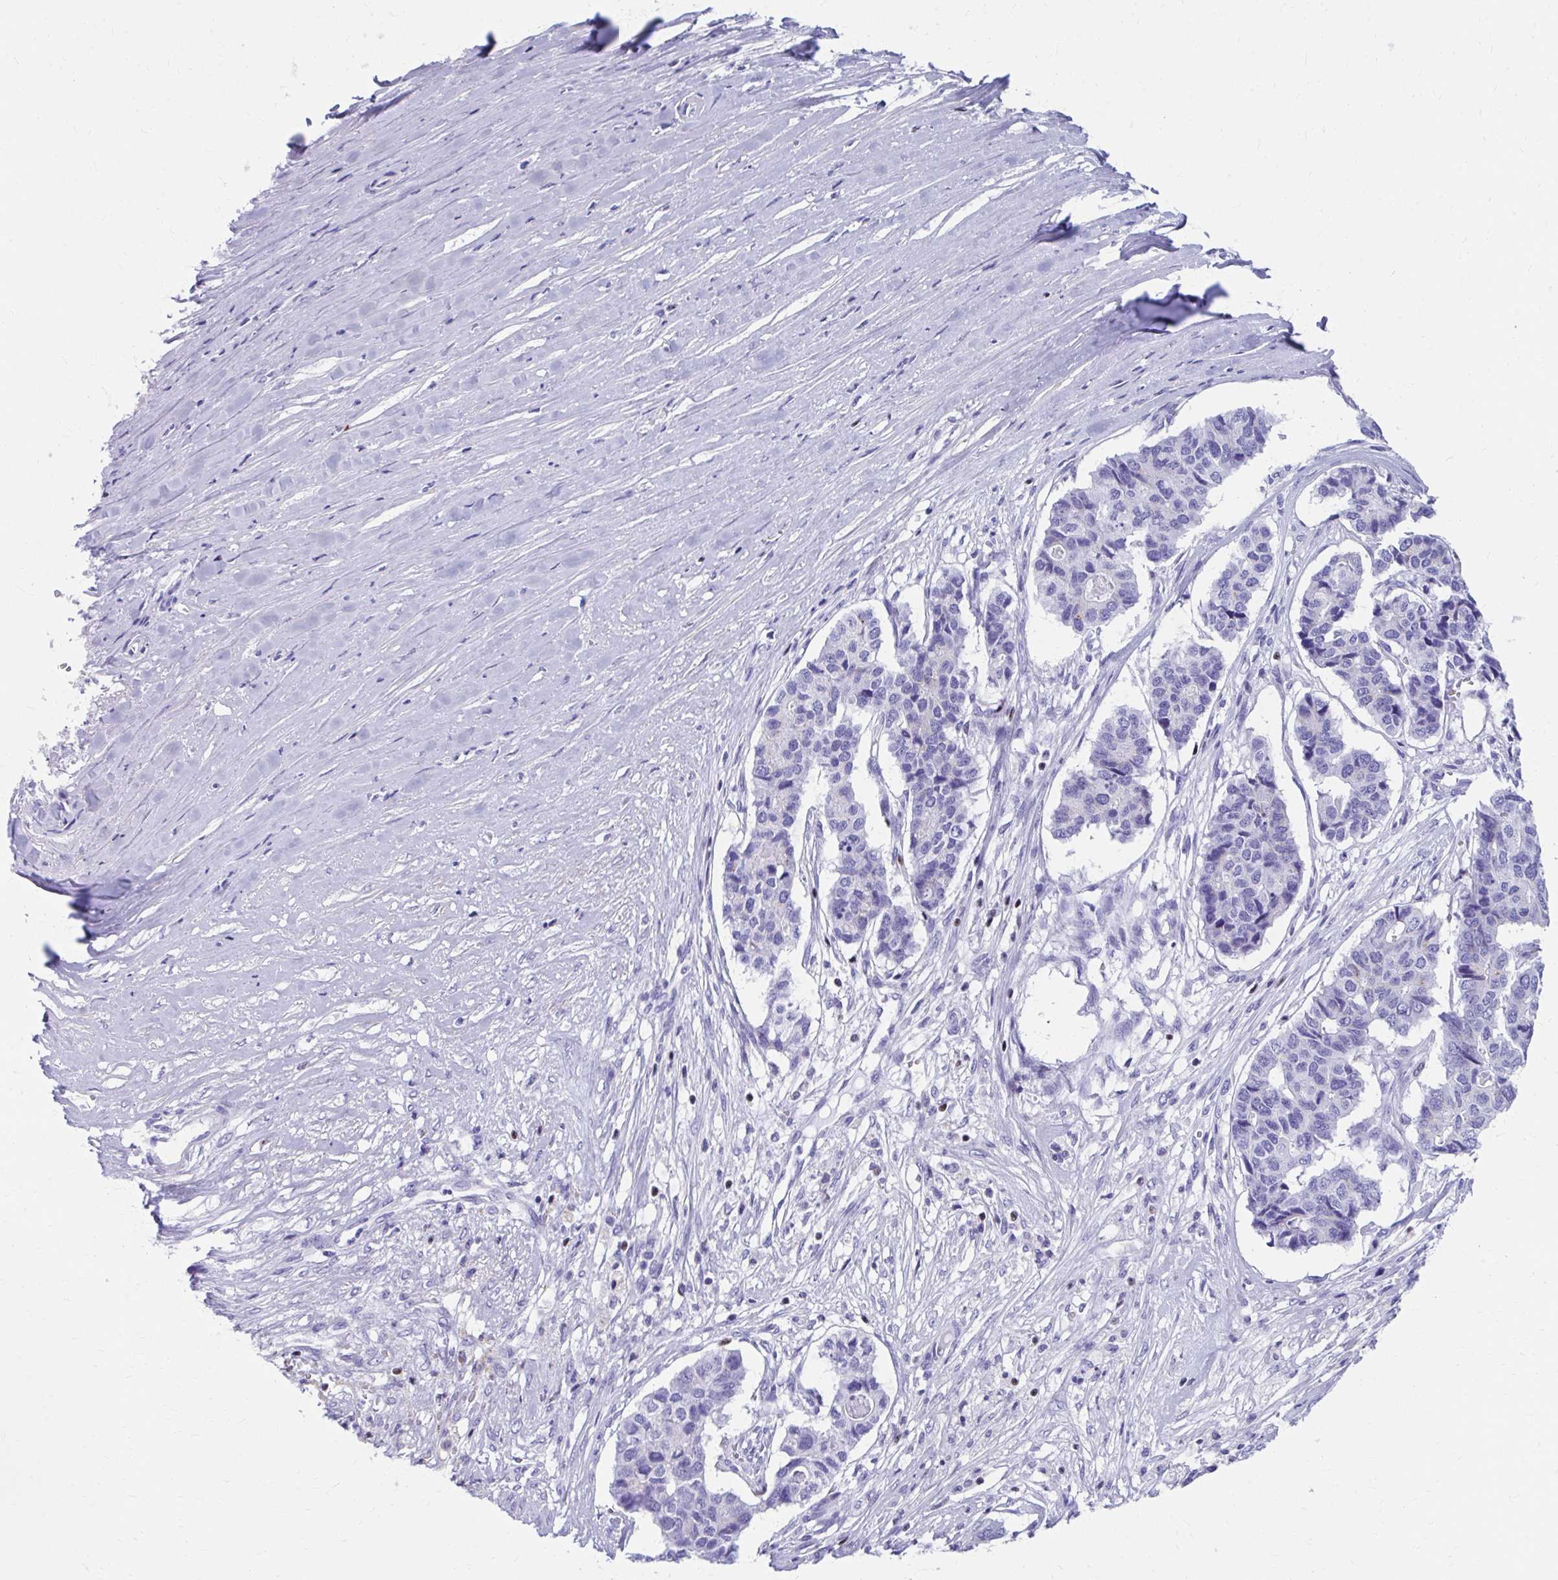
{"staining": {"intensity": "negative", "quantity": "none", "location": "none"}, "tissue": "pancreatic cancer", "cell_type": "Tumor cells", "image_type": "cancer", "snomed": [{"axis": "morphology", "description": "Adenocarcinoma, NOS"}, {"axis": "topography", "description": "Pancreas"}], "caption": "A histopathology image of human adenocarcinoma (pancreatic) is negative for staining in tumor cells. The staining was performed using DAB (3,3'-diaminobenzidine) to visualize the protein expression in brown, while the nuclei were stained in blue with hematoxylin (Magnification: 20x).", "gene": "RUNX3", "patient": {"sex": "male", "age": 50}}